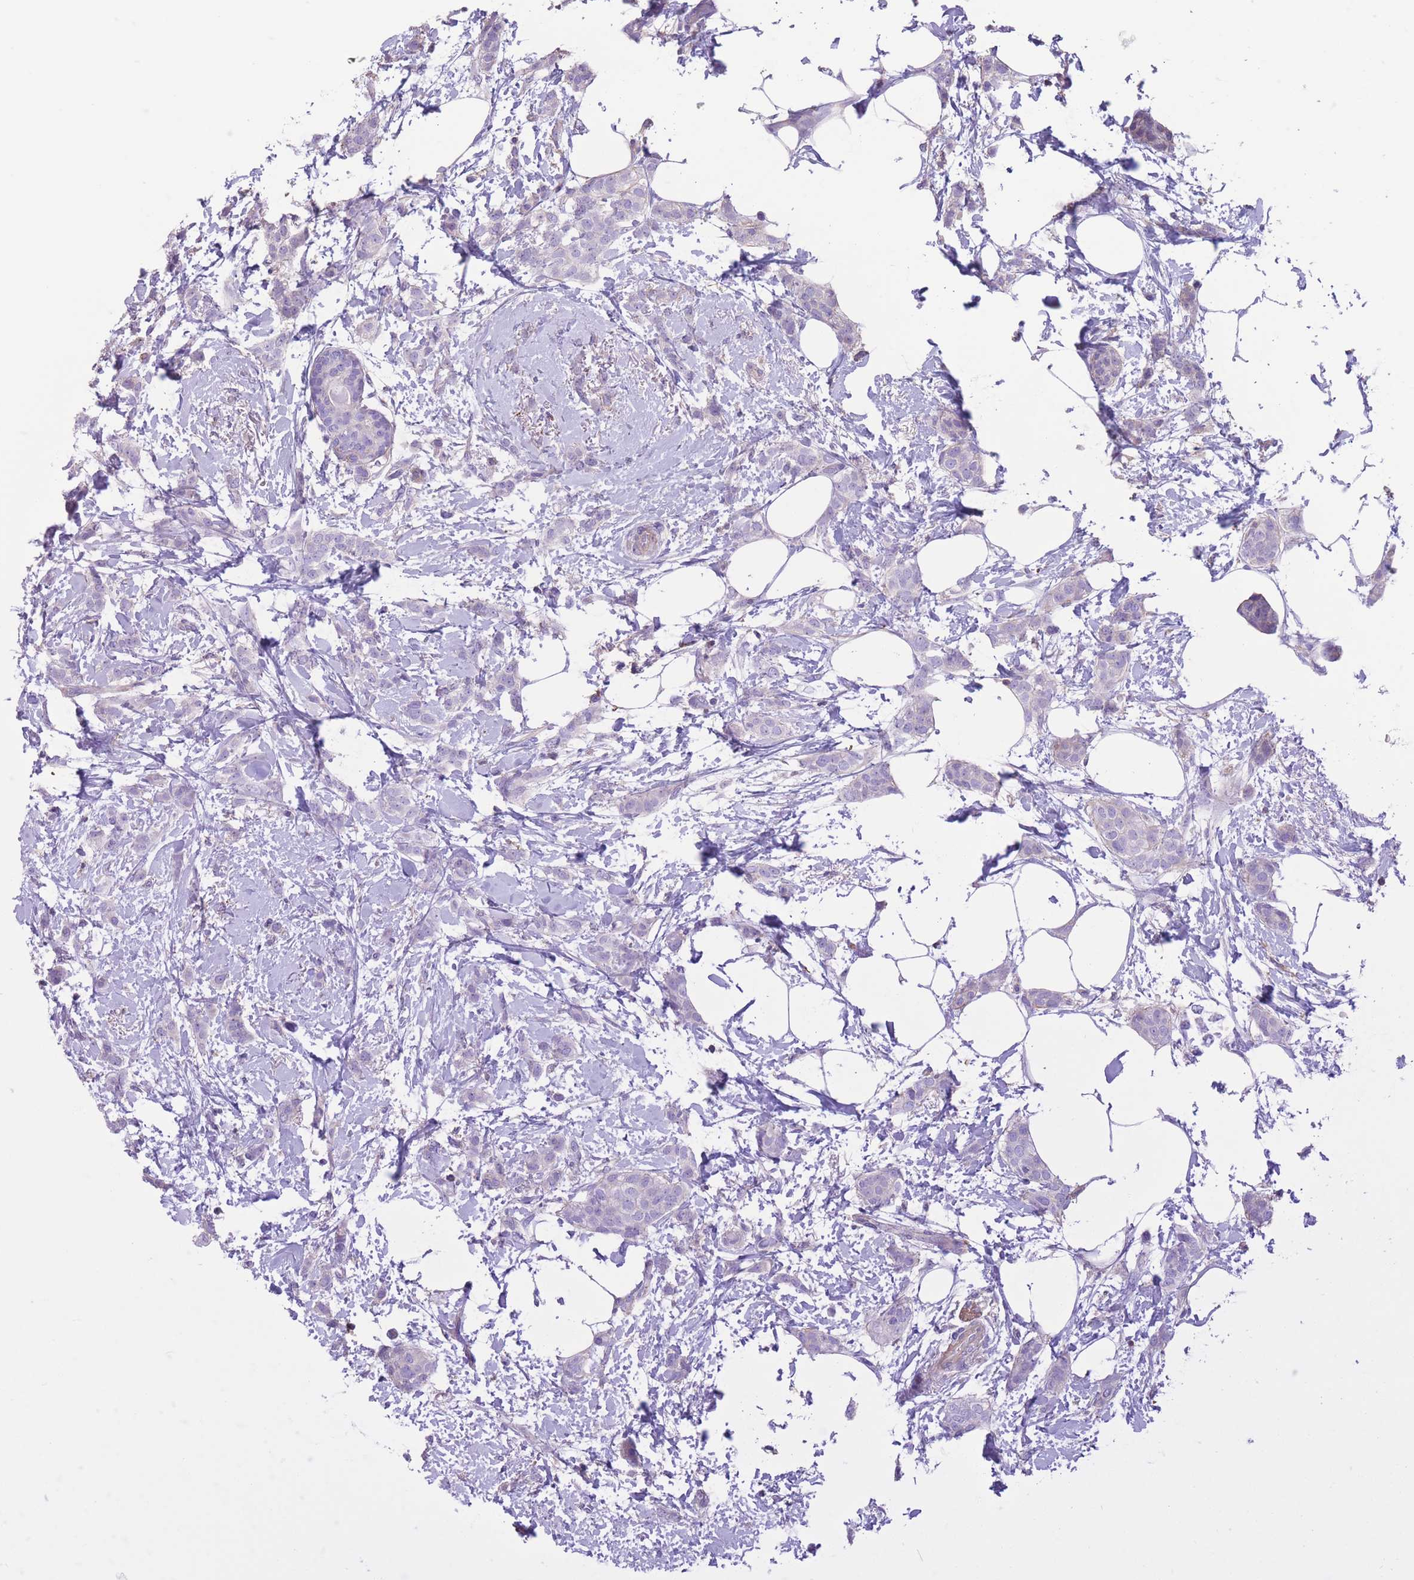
{"staining": {"intensity": "negative", "quantity": "none", "location": "none"}, "tissue": "breast cancer", "cell_type": "Tumor cells", "image_type": "cancer", "snomed": [{"axis": "morphology", "description": "Duct carcinoma"}, {"axis": "topography", "description": "Breast"}], "caption": "The image displays no staining of tumor cells in intraductal carcinoma (breast).", "gene": "PDHA1", "patient": {"sex": "female", "age": 72}}